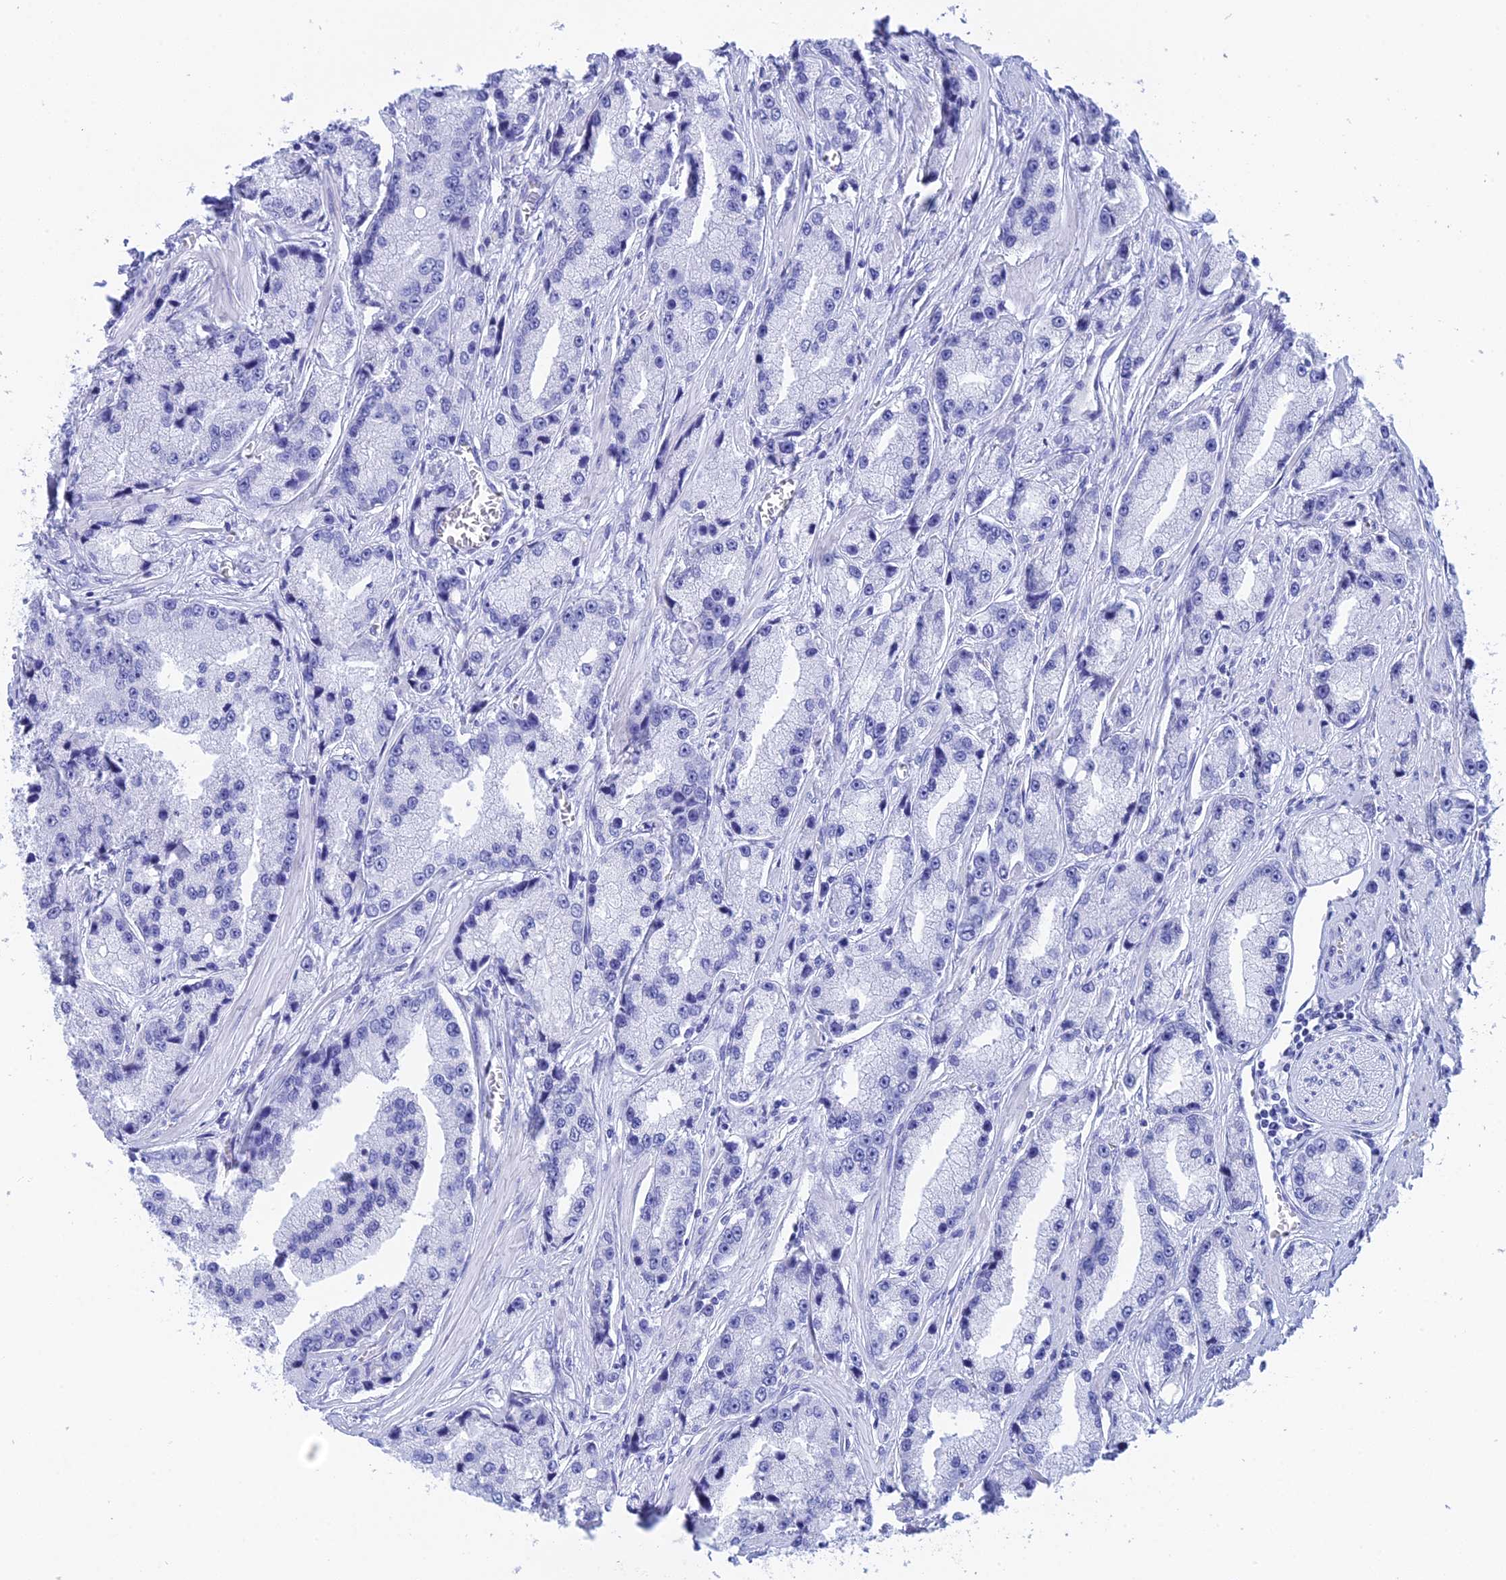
{"staining": {"intensity": "negative", "quantity": "none", "location": "none"}, "tissue": "prostate cancer", "cell_type": "Tumor cells", "image_type": "cancer", "snomed": [{"axis": "morphology", "description": "Adenocarcinoma, High grade"}, {"axis": "topography", "description": "Prostate"}], "caption": "High power microscopy micrograph of an immunohistochemistry (IHC) image of prostate adenocarcinoma (high-grade), revealing no significant expression in tumor cells.", "gene": "TEX101", "patient": {"sex": "male", "age": 74}}